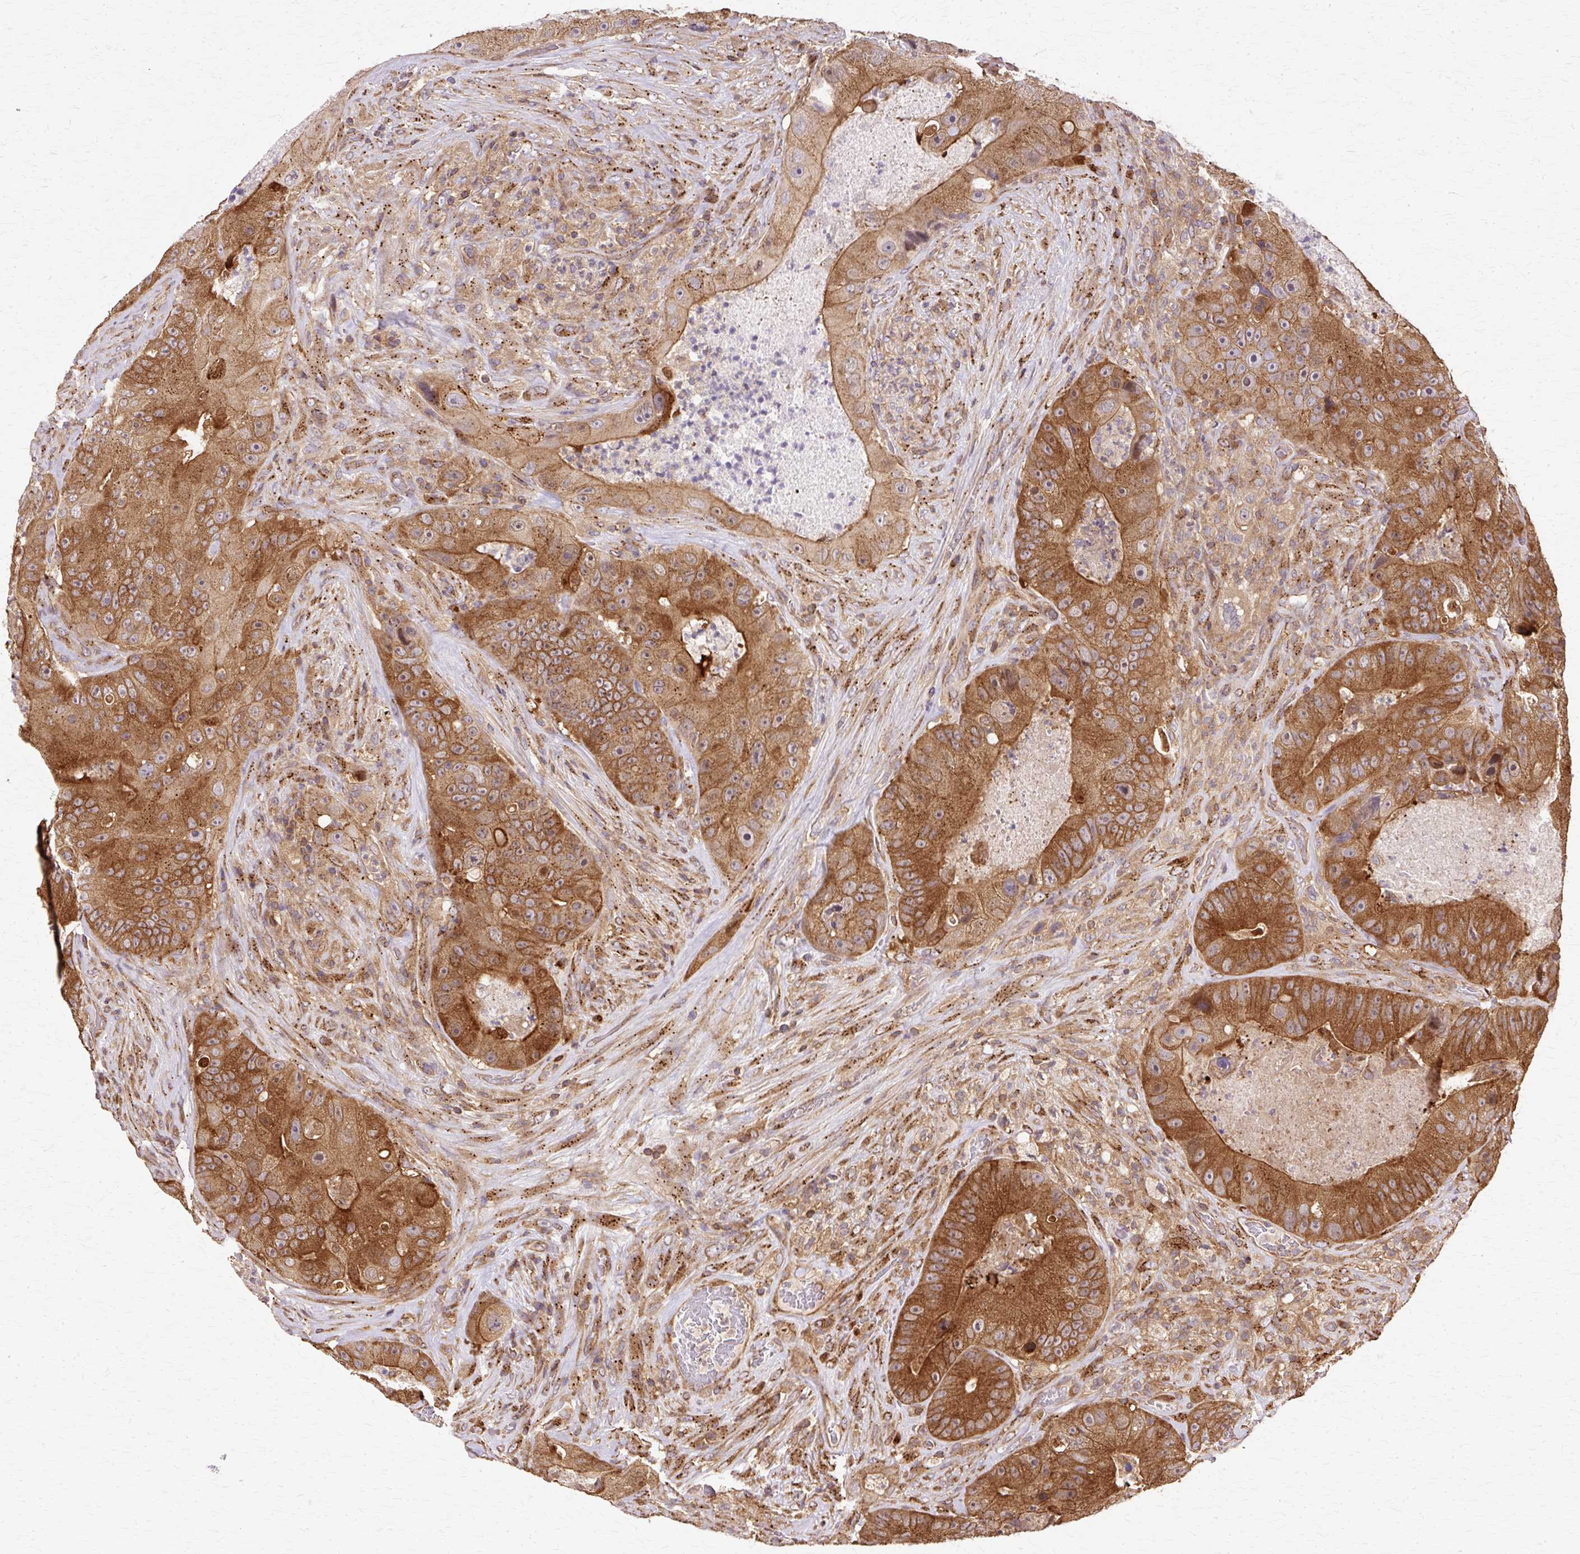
{"staining": {"intensity": "strong", "quantity": ">75%", "location": "cytoplasmic/membranous"}, "tissue": "colorectal cancer", "cell_type": "Tumor cells", "image_type": "cancer", "snomed": [{"axis": "morphology", "description": "Adenocarcinoma, NOS"}, {"axis": "topography", "description": "Colon"}], "caption": "Immunohistochemistry (DAB (3,3'-diaminobenzidine)) staining of colorectal cancer (adenocarcinoma) exhibits strong cytoplasmic/membranous protein positivity in about >75% of tumor cells.", "gene": "COPB1", "patient": {"sex": "female", "age": 86}}